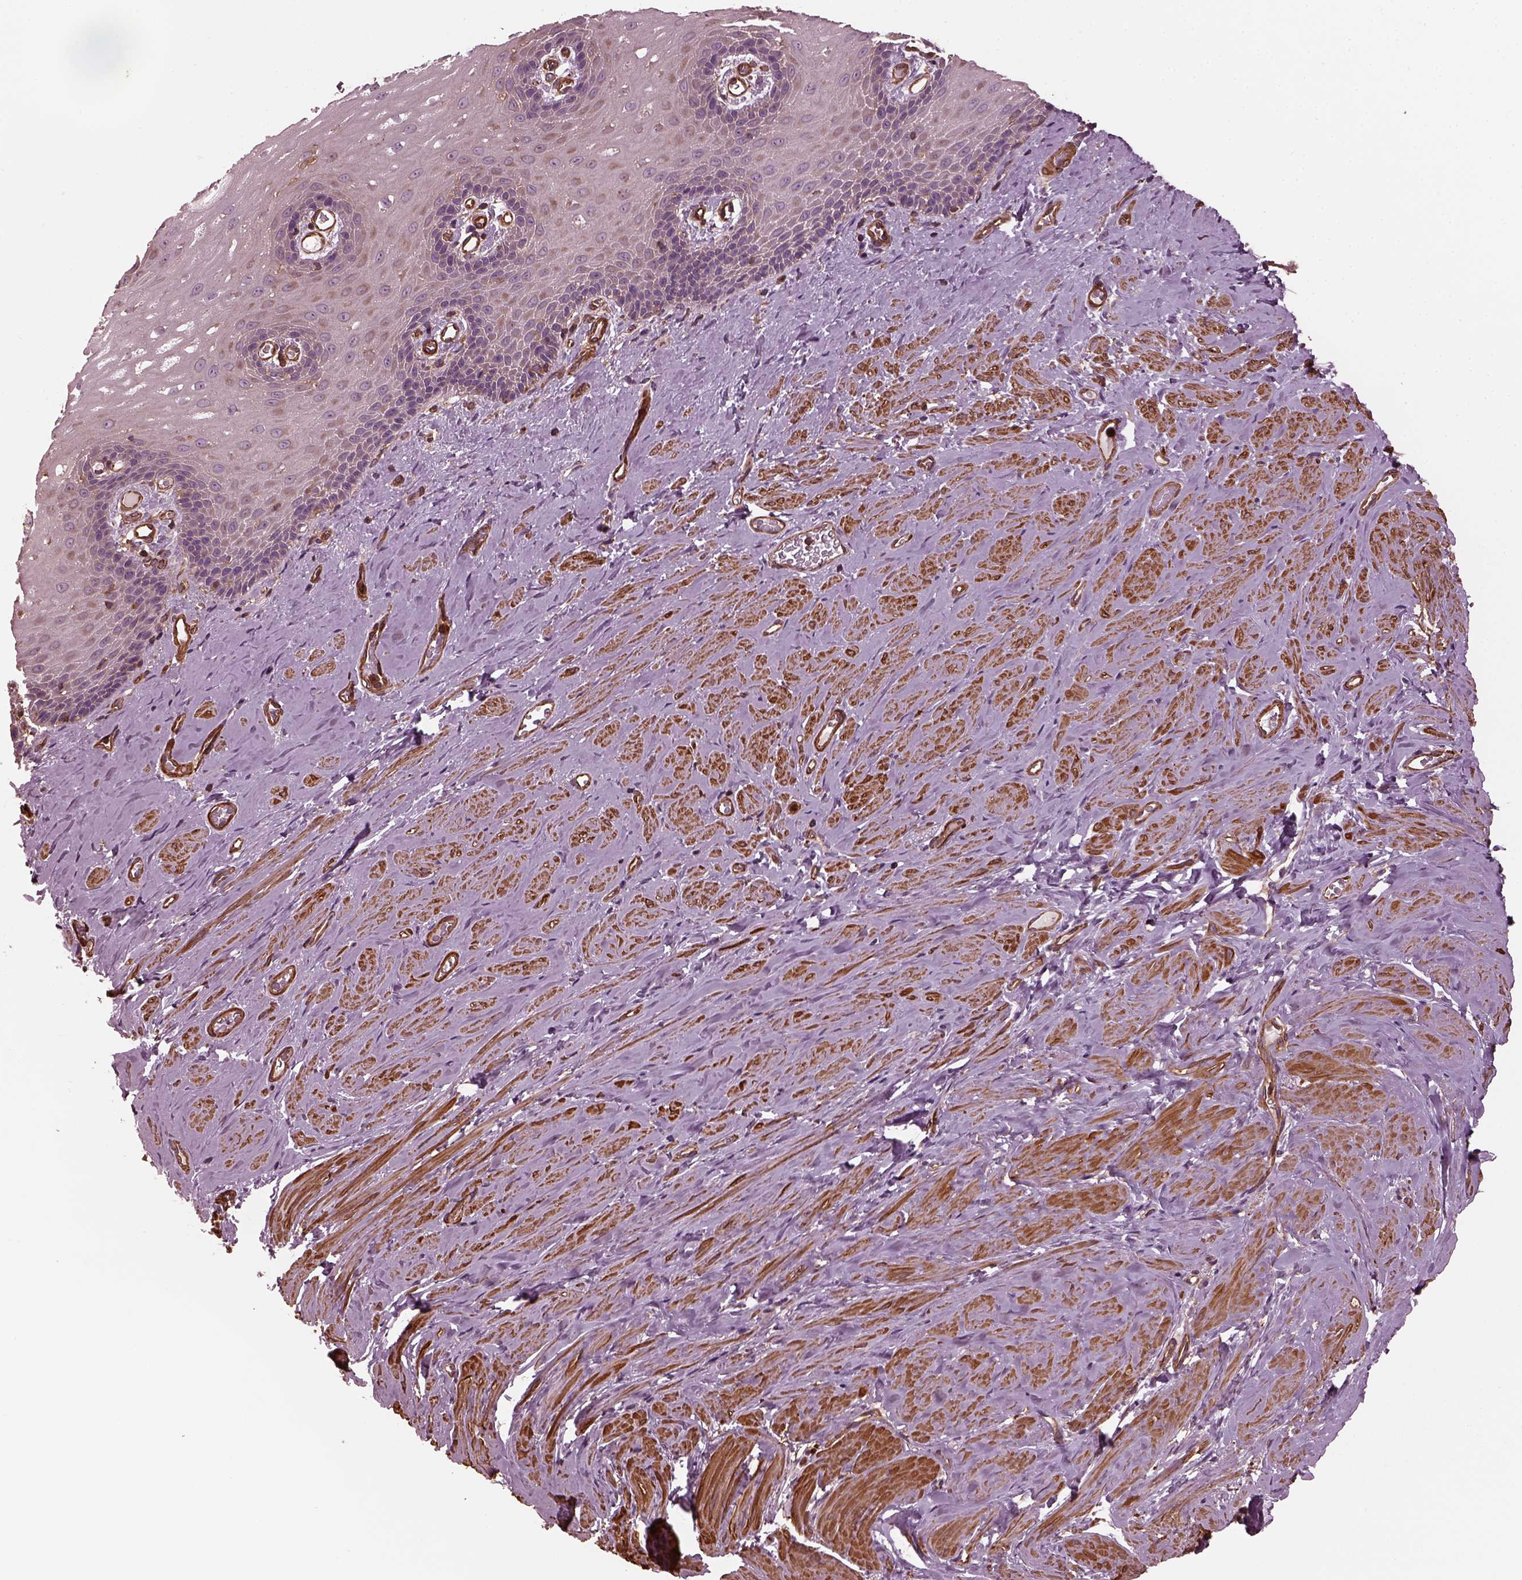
{"staining": {"intensity": "weak", "quantity": "25%-75%", "location": "cytoplasmic/membranous"}, "tissue": "esophagus", "cell_type": "Squamous epithelial cells", "image_type": "normal", "snomed": [{"axis": "morphology", "description": "Normal tissue, NOS"}, {"axis": "topography", "description": "Esophagus"}], "caption": "Esophagus stained with immunohistochemistry demonstrates weak cytoplasmic/membranous expression in about 25%-75% of squamous epithelial cells.", "gene": "MYL1", "patient": {"sex": "male", "age": 64}}